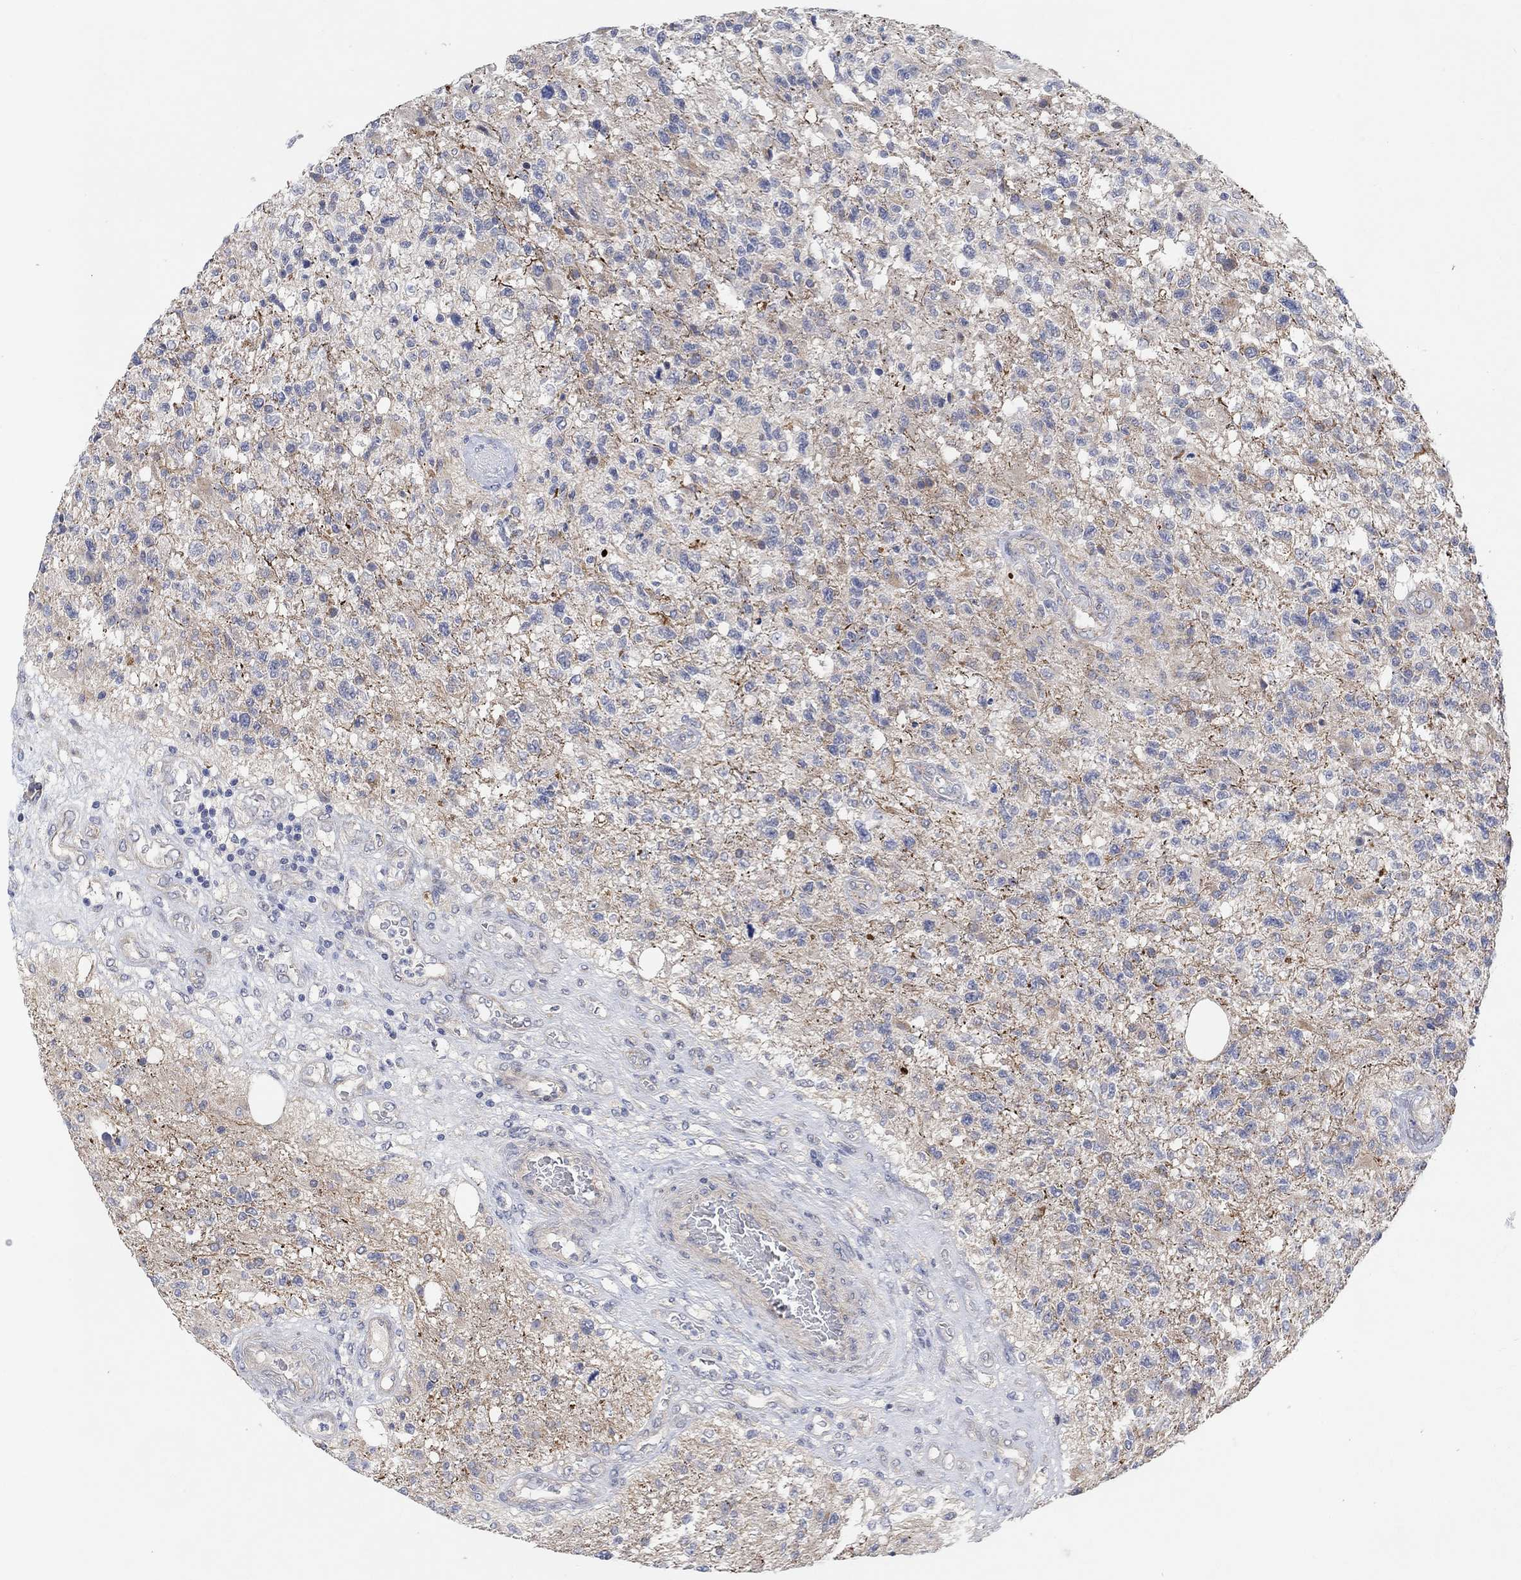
{"staining": {"intensity": "negative", "quantity": "none", "location": "none"}, "tissue": "glioma", "cell_type": "Tumor cells", "image_type": "cancer", "snomed": [{"axis": "morphology", "description": "Glioma, malignant, High grade"}, {"axis": "topography", "description": "Brain"}], "caption": "A high-resolution image shows IHC staining of glioma, which displays no significant staining in tumor cells. Nuclei are stained in blue.", "gene": "HCRTR1", "patient": {"sex": "male", "age": 56}}